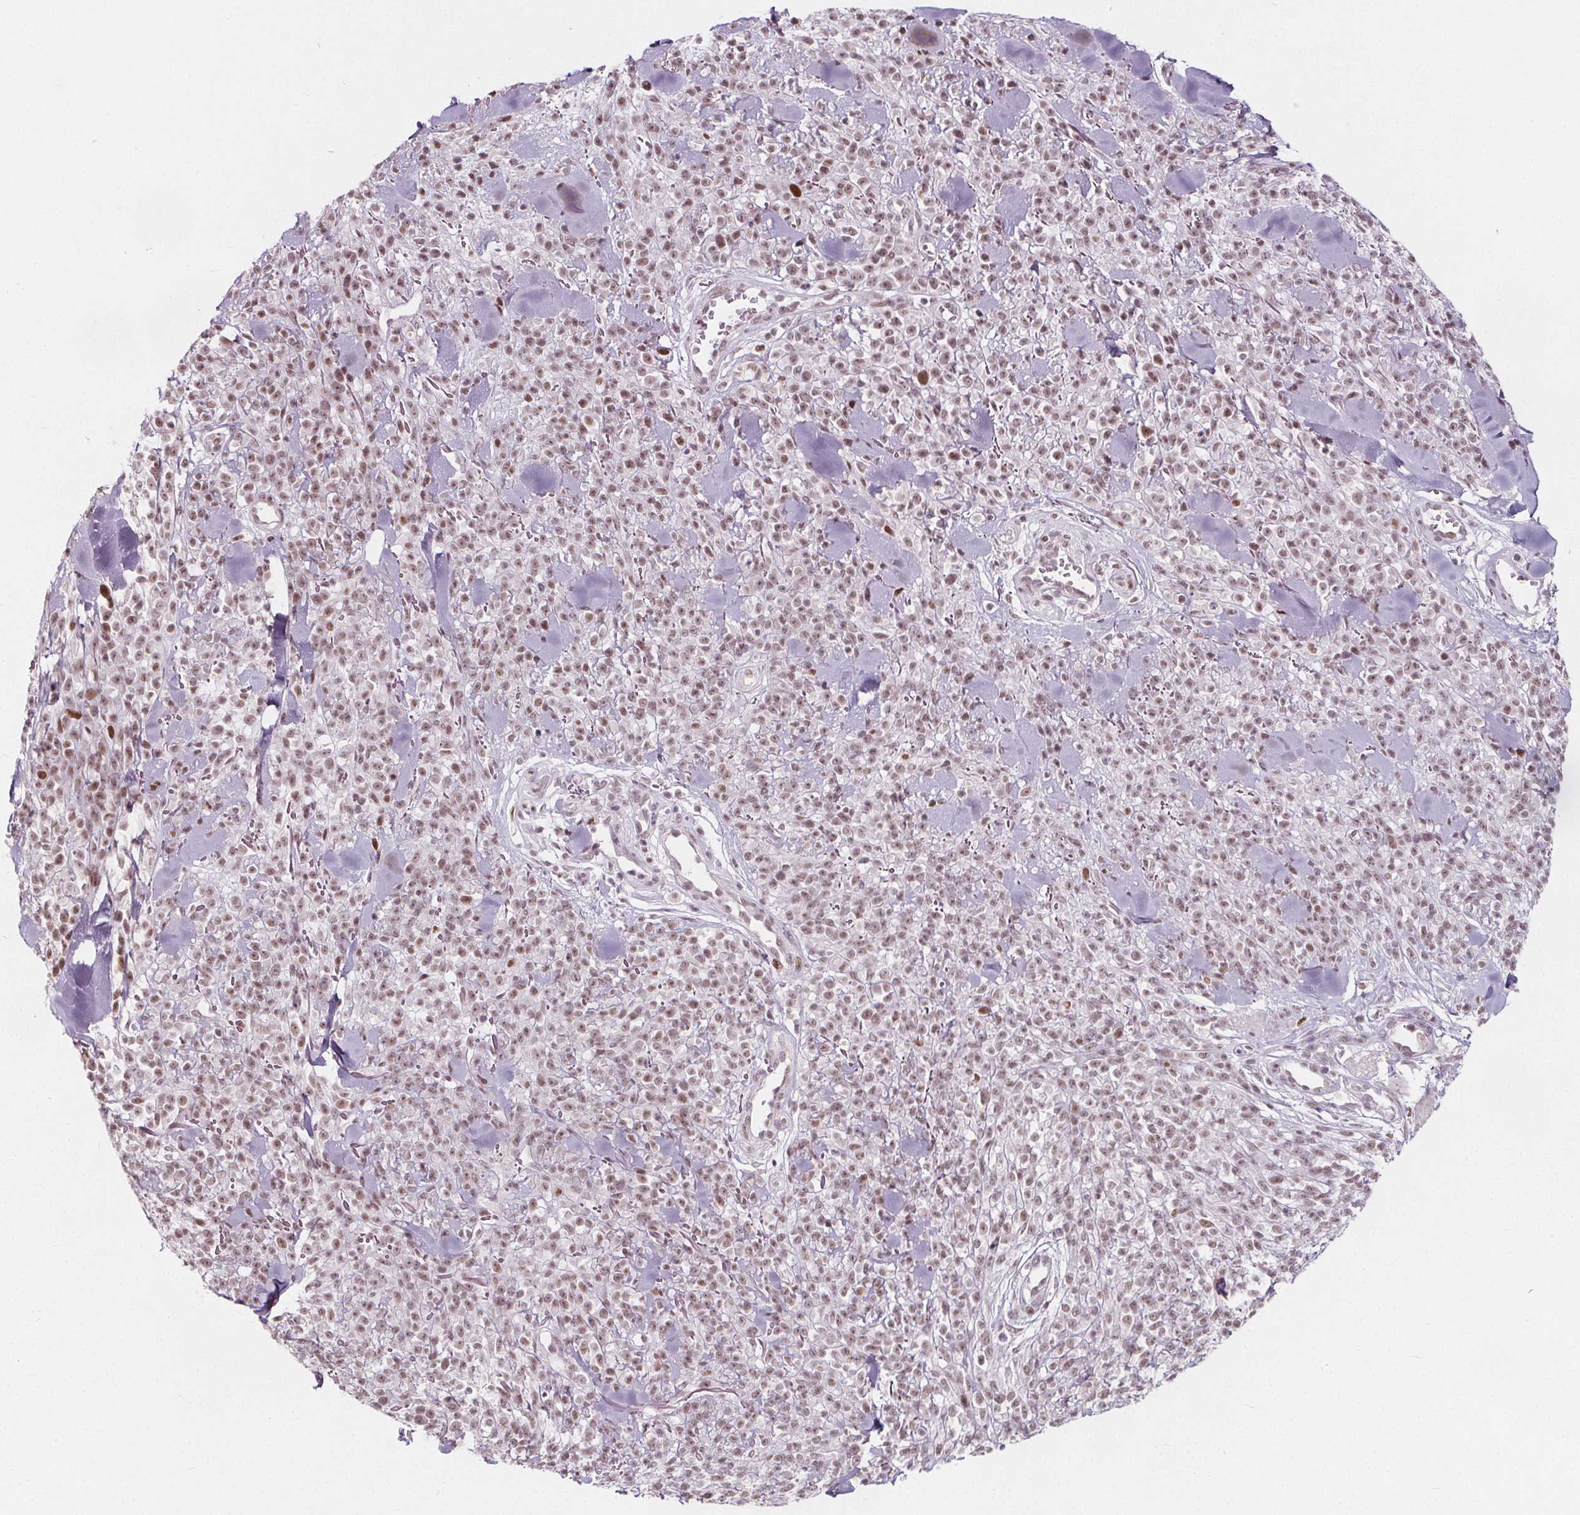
{"staining": {"intensity": "moderate", "quantity": ">75%", "location": "nuclear"}, "tissue": "melanoma", "cell_type": "Tumor cells", "image_type": "cancer", "snomed": [{"axis": "morphology", "description": "Malignant melanoma, NOS"}, {"axis": "topography", "description": "Skin"}, {"axis": "topography", "description": "Skin of trunk"}], "caption": "A brown stain highlights moderate nuclear expression of a protein in malignant melanoma tumor cells. (Stains: DAB in brown, nuclei in blue, Microscopy: brightfield microscopy at high magnification).", "gene": "TAF6L", "patient": {"sex": "male", "age": 74}}